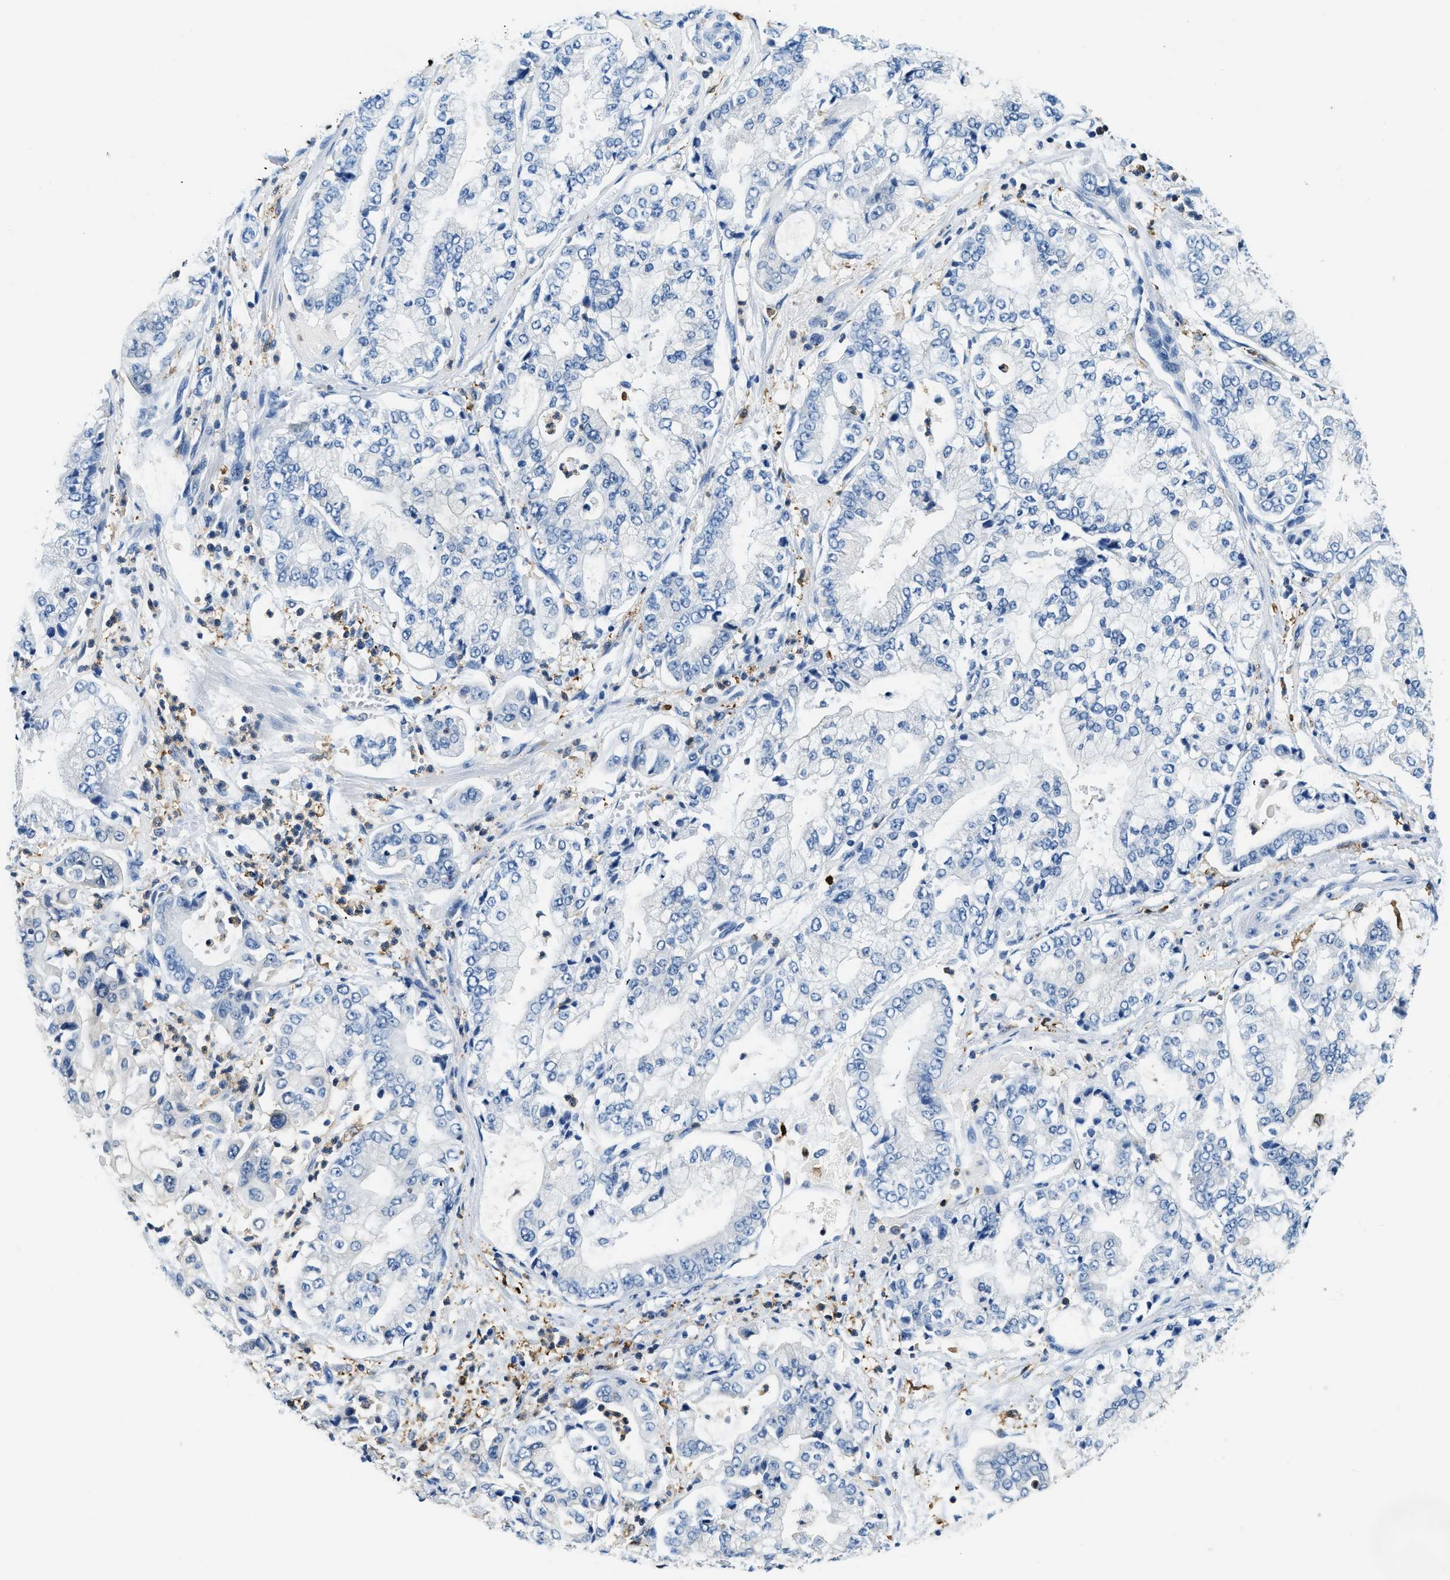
{"staining": {"intensity": "negative", "quantity": "none", "location": "none"}, "tissue": "stomach cancer", "cell_type": "Tumor cells", "image_type": "cancer", "snomed": [{"axis": "morphology", "description": "Adenocarcinoma, NOS"}, {"axis": "topography", "description": "Stomach"}], "caption": "There is no significant positivity in tumor cells of stomach cancer.", "gene": "CAPG", "patient": {"sex": "male", "age": 76}}